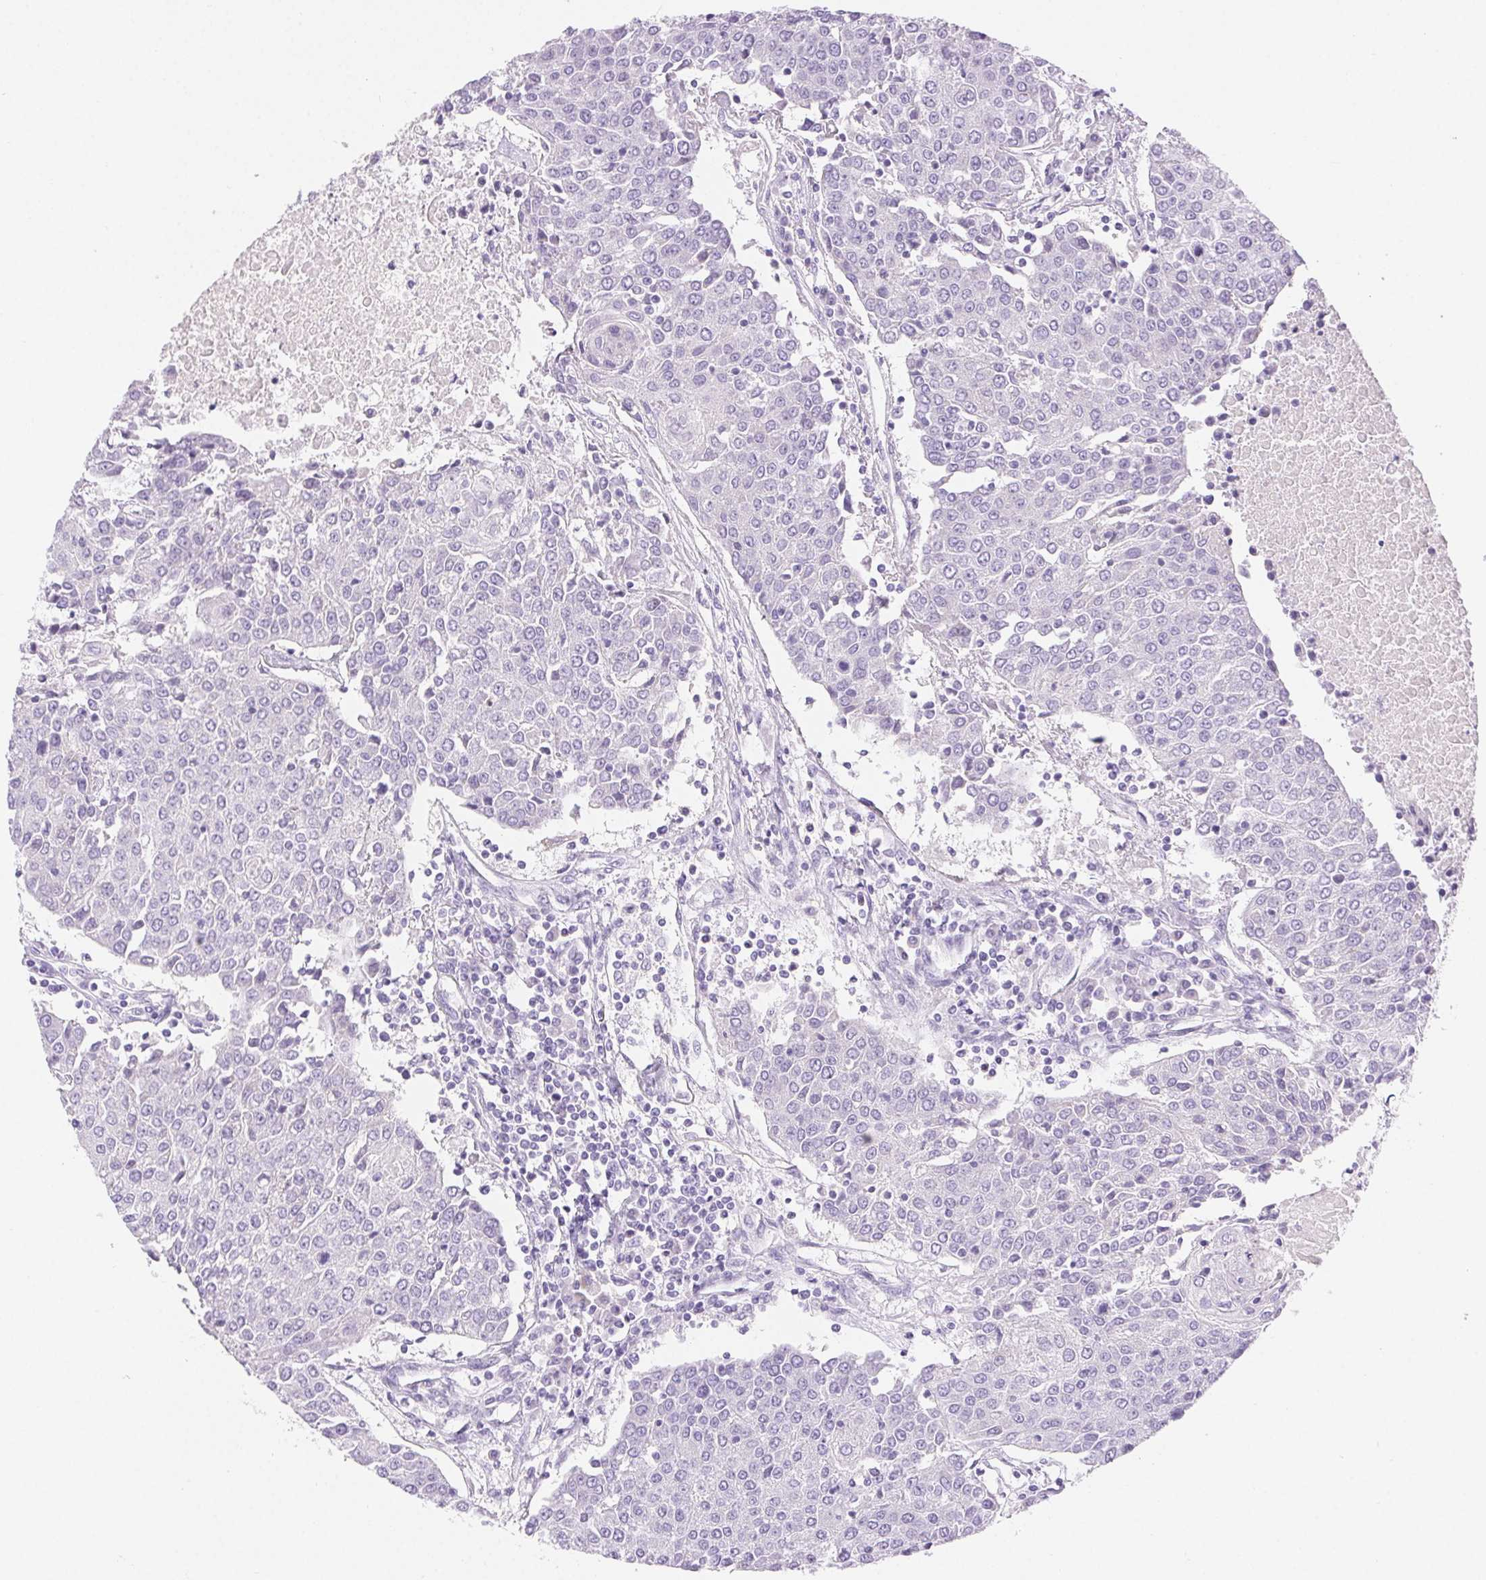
{"staining": {"intensity": "negative", "quantity": "none", "location": "none"}, "tissue": "urothelial cancer", "cell_type": "Tumor cells", "image_type": "cancer", "snomed": [{"axis": "morphology", "description": "Urothelial carcinoma, High grade"}, {"axis": "topography", "description": "Urinary bladder"}], "caption": "Protein analysis of urothelial cancer demonstrates no significant staining in tumor cells. (Stains: DAB immunohistochemistry with hematoxylin counter stain, Microscopy: brightfield microscopy at high magnification).", "gene": "CLDN16", "patient": {"sex": "female", "age": 85}}